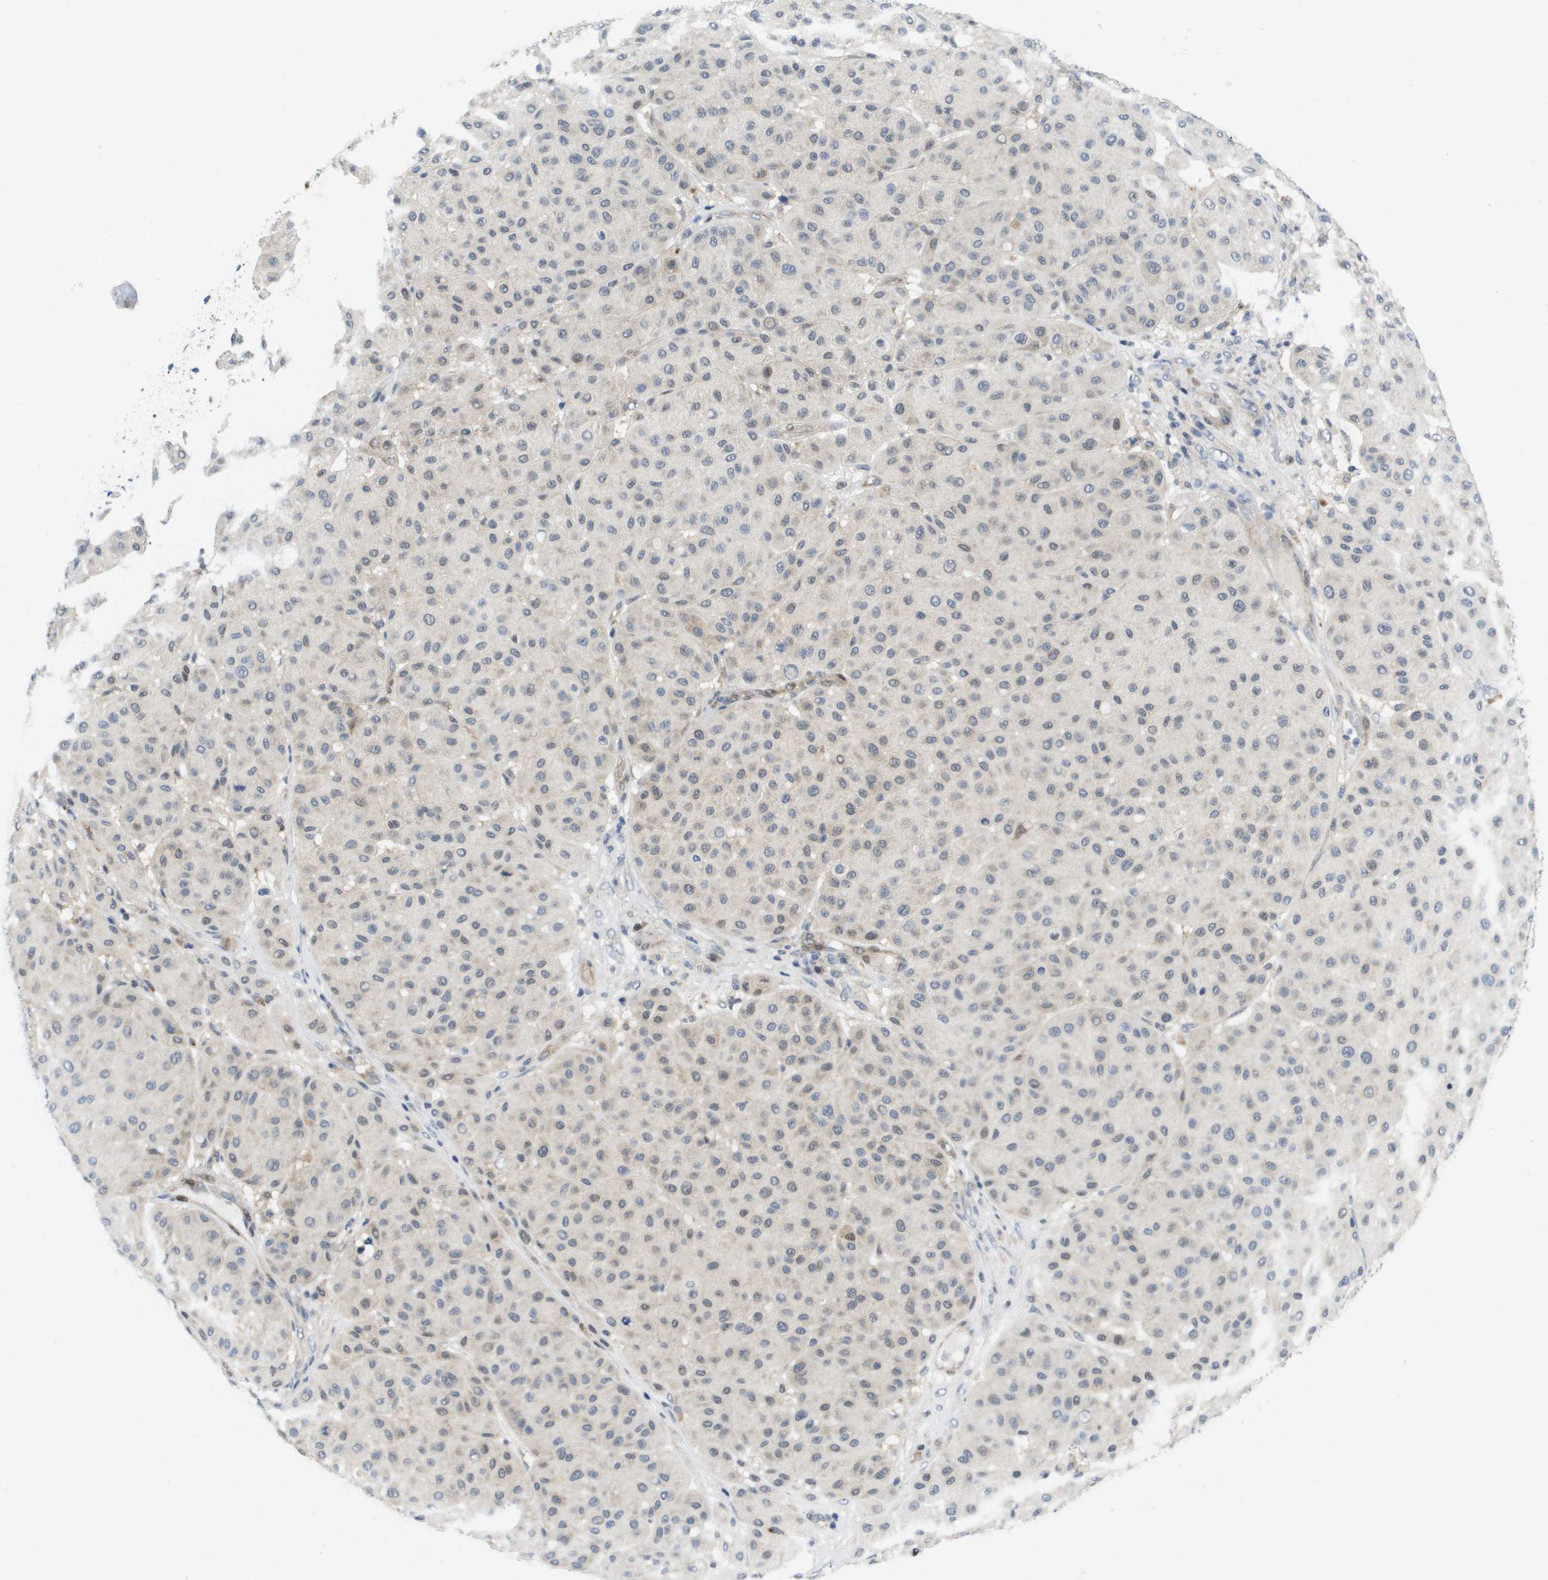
{"staining": {"intensity": "negative", "quantity": "none", "location": "none"}, "tissue": "melanoma", "cell_type": "Tumor cells", "image_type": "cancer", "snomed": [{"axis": "morphology", "description": "Normal tissue, NOS"}, {"axis": "morphology", "description": "Malignant melanoma, Metastatic site"}, {"axis": "topography", "description": "Skin"}], "caption": "The photomicrograph exhibits no staining of tumor cells in melanoma. (Stains: DAB immunohistochemistry with hematoxylin counter stain, Microscopy: brightfield microscopy at high magnification).", "gene": "FKBP4", "patient": {"sex": "male", "age": 41}}